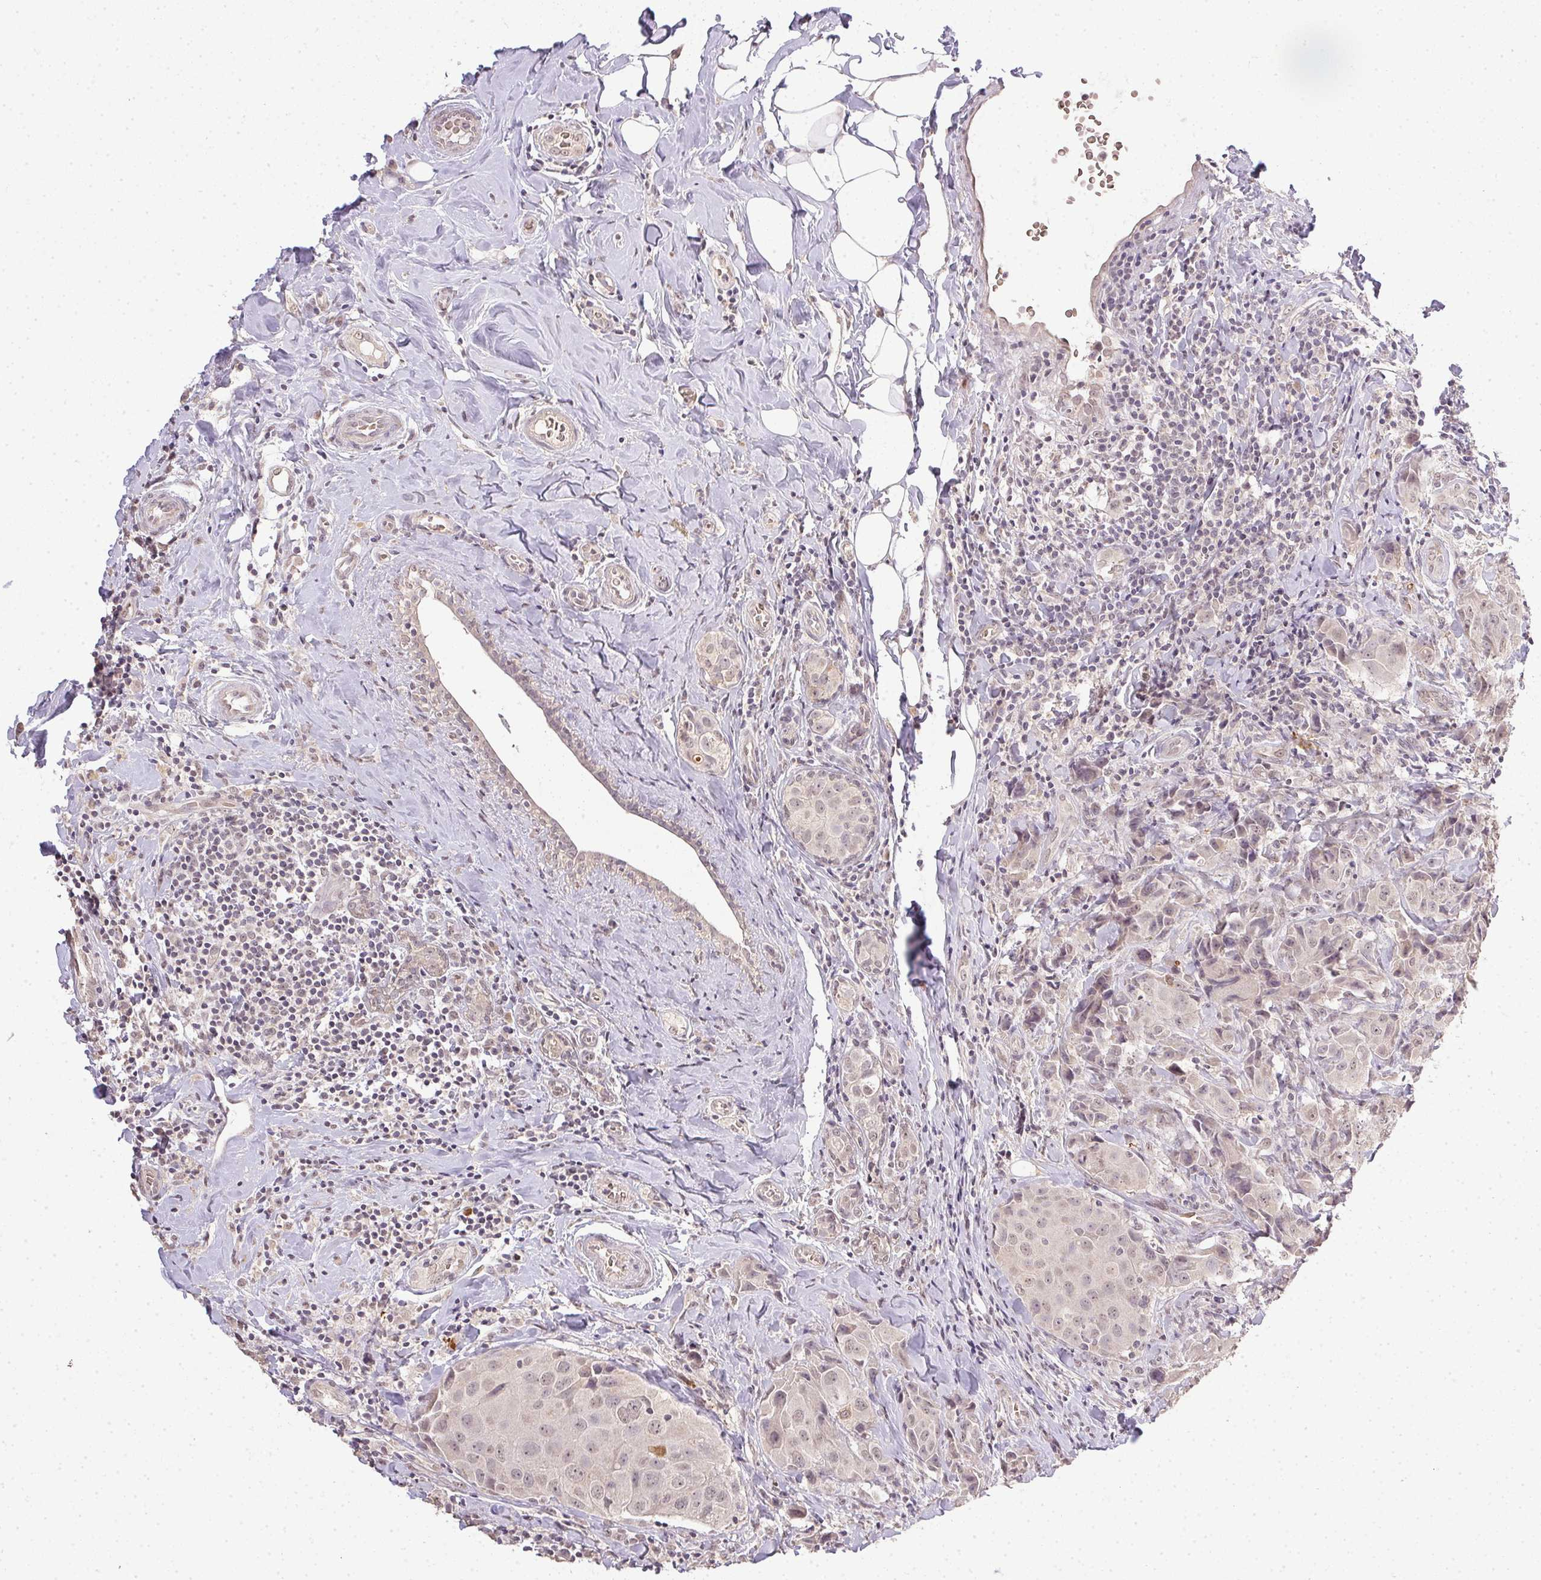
{"staining": {"intensity": "weak", "quantity": "<25%", "location": "cytoplasmic/membranous"}, "tissue": "breast cancer", "cell_type": "Tumor cells", "image_type": "cancer", "snomed": [{"axis": "morphology", "description": "Normal tissue, NOS"}, {"axis": "morphology", "description": "Duct carcinoma"}, {"axis": "topography", "description": "Breast"}], "caption": "A high-resolution image shows IHC staining of intraductal carcinoma (breast), which exhibits no significant expression in tumor cells.", "gene": "PPP4R4", "patient": {"sex": "female", "age": 43}}